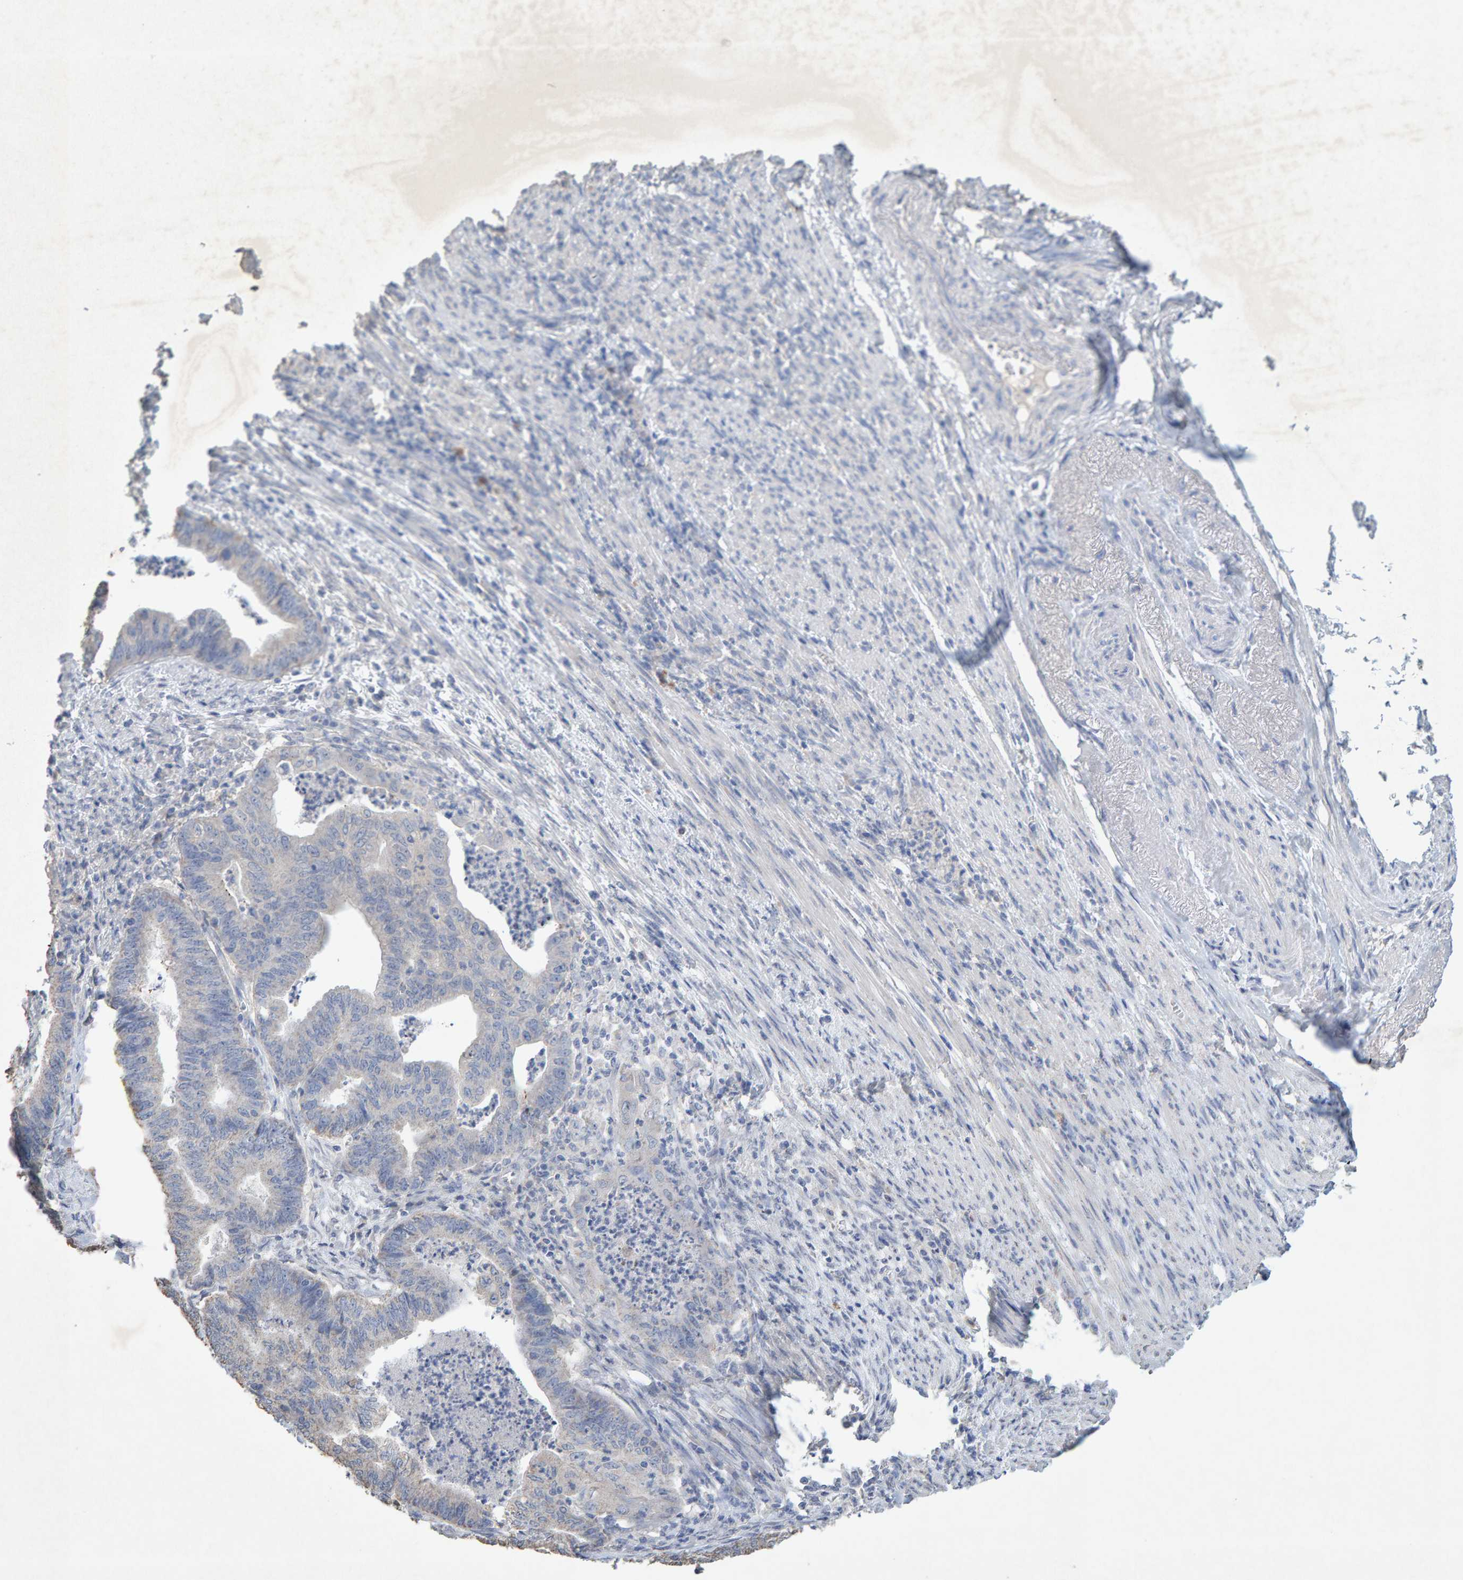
{"staining": {"intensity": "negative", "quantity": "none", "location": "none"}, "tissue": "endometrial cancer", "cell_type": "Tumor cells", "image_type": "cancer", "snomed": [{"axis": "morphology", "description": "Polyp, NOS"}, {"axis": "morphology", "description": "Adenocarcinoma, NOS"}, {"axis": "morphology", "description": "Adenoma, NOS"}, {"axis": "topography", "description": "Endometrium"}], "caption": "IHC histopathology image of human endometrial polyp stained for a protein (brown), which displays no expression in tumor cells.", "gene": "CTH", "patient": {"sex": "female", "age": 79}}